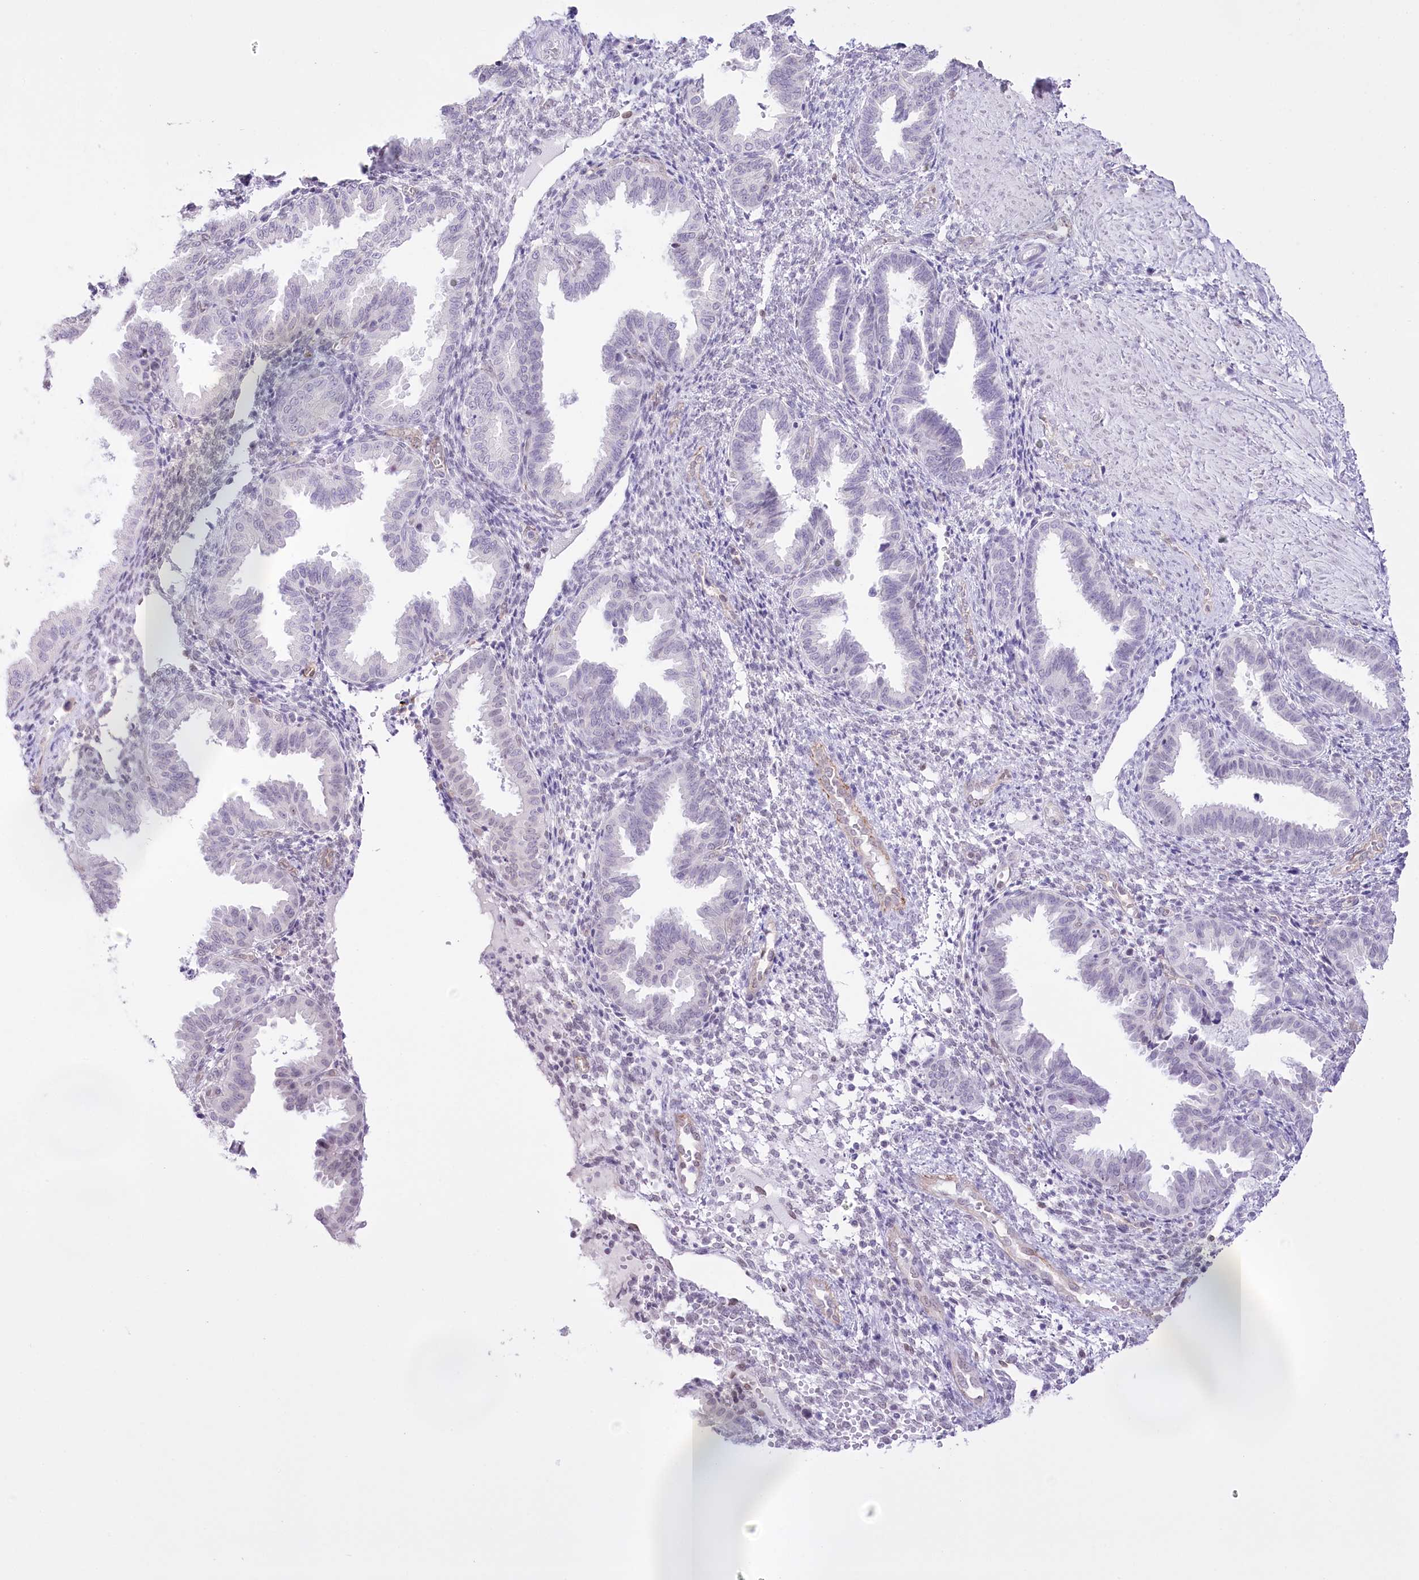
{"staining": {"intensity": "negative", "quantity": "none", "location": "none"}, "tissue": "endometrium", "cell_type": "Cells in endometrial stroma", "image_type": "normal", "snomed": [{"axis": "morphology", "description": "Normal tissue, NOS"}, {"axis": "topography", "description": "Endometrium"}], "caption": "The image displays no staining of cells in endometrial stroma in normal endometrium.", "gene": "SLC39A10", "patient": {"sex": "female", "age": 33}}